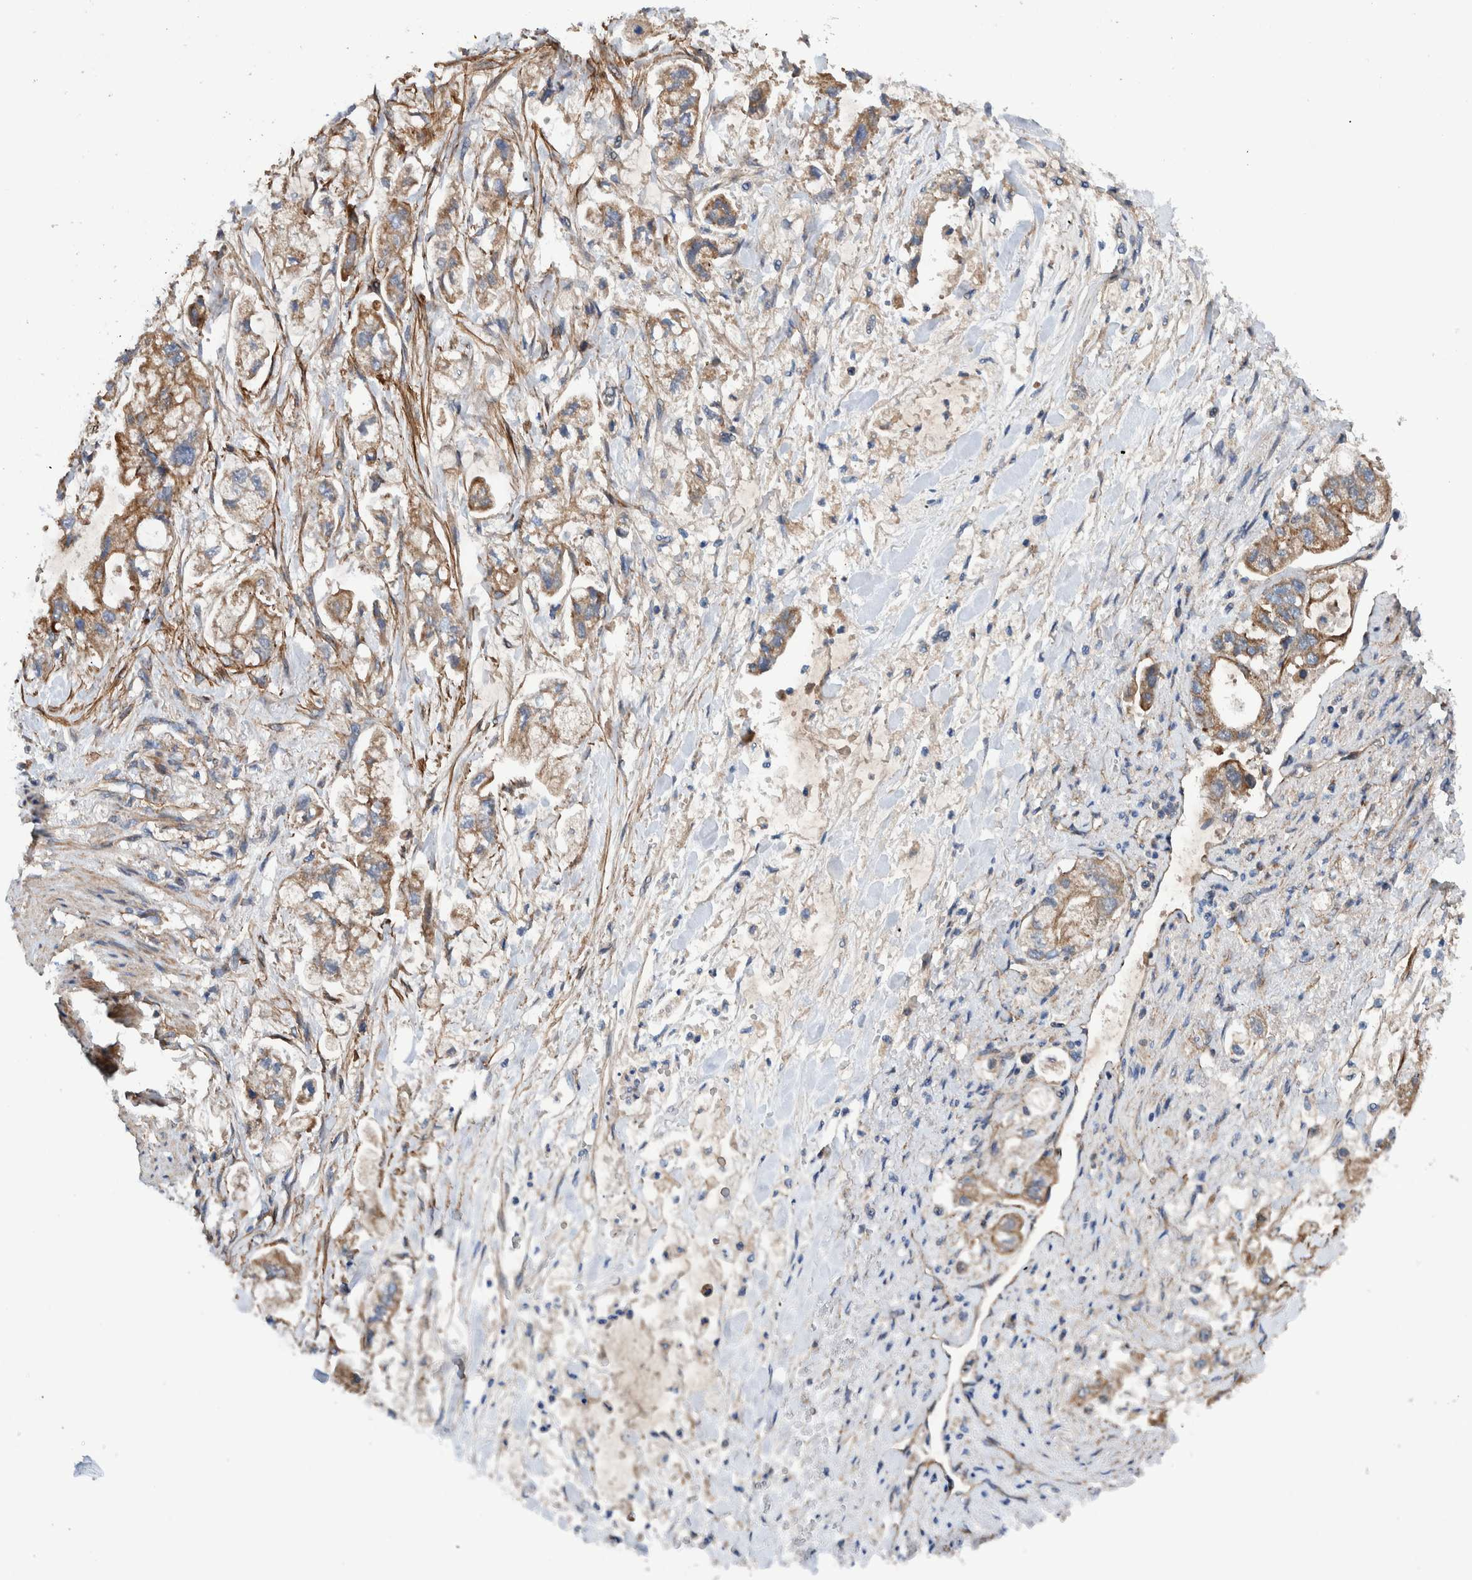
{"staining": {"intensity": "moderate", "quantity": ">75%", "location": "cytoplasmic/membranous"}, "tissue": "stomach cancer", "cell_type": "Tumor cells", "image_type": "cancer", "snomed": [{"axis": "morphology", "description": "Normal tissue, NOS"}, {"axis": "morphology", "description": "Adenocarcinoma, NOS"}, {"axis": "topography", "description": "Stomach"}], "caption": "Human stomach cancer stained with a protein marker reveals moderate staining in tumor cells.", "gene": "SLC25A10", "patient": {"sex": "male", "age": 62}}